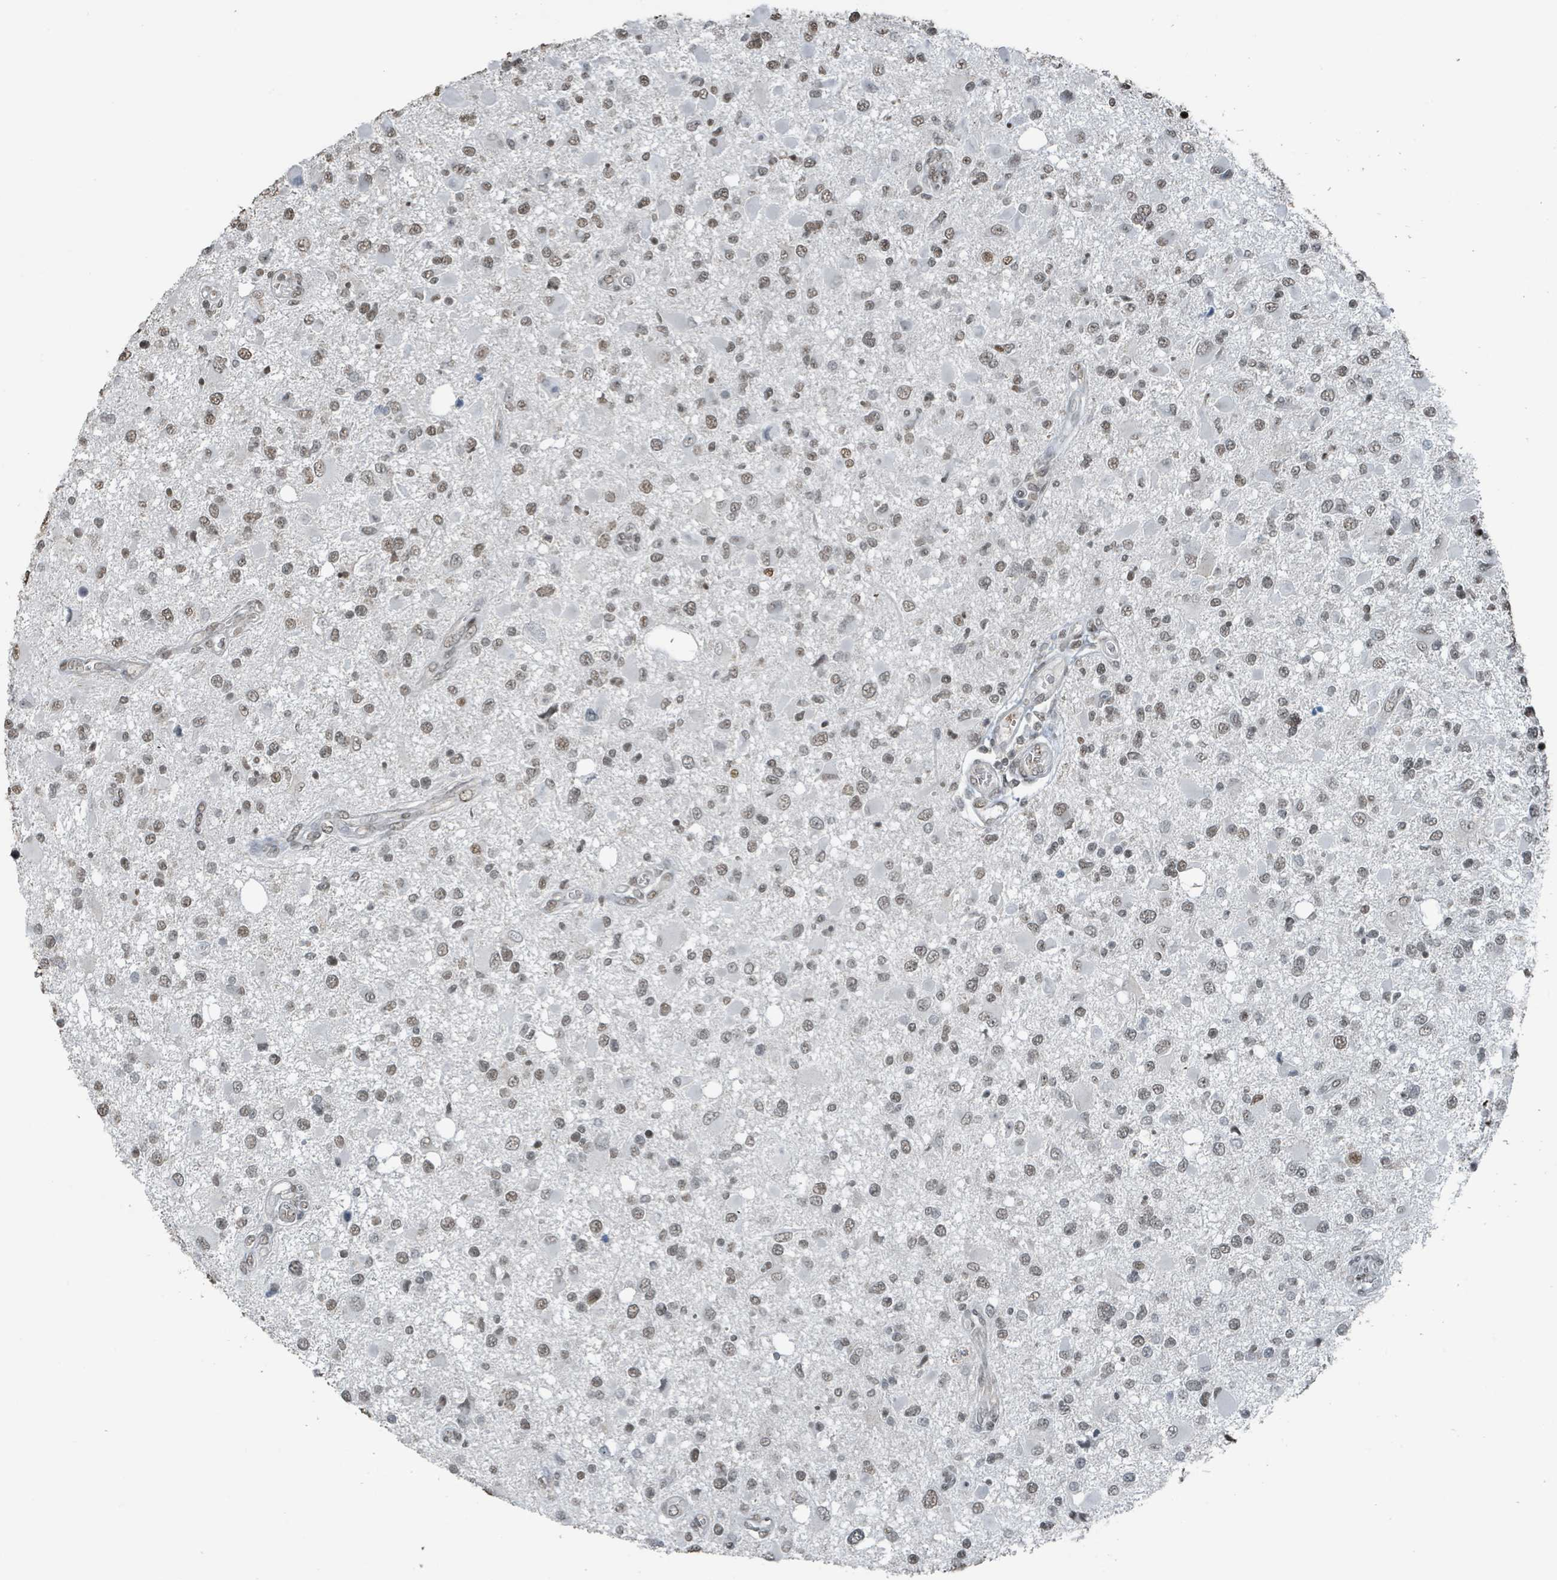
{"staining": {"intensity": "weak", "quantity": ">75%", "location": "nuclear"}, "tissue": "glioma", "cell_type": "Tumor cells", "image_type": "cancer", "snomed": [{"axis": "morphology", "description": "Glioma, malignant, High grade"}, {"axis": "topography", "description": "Brain"}], "caption": "Malignant glioma (high-grade) was stained to show a protein in brown. There is low levels of weak nuclear staining in approximately >75% of tumor cells.", "gene": "PHIP", "patient": {"sex": "male", "age": 53}}